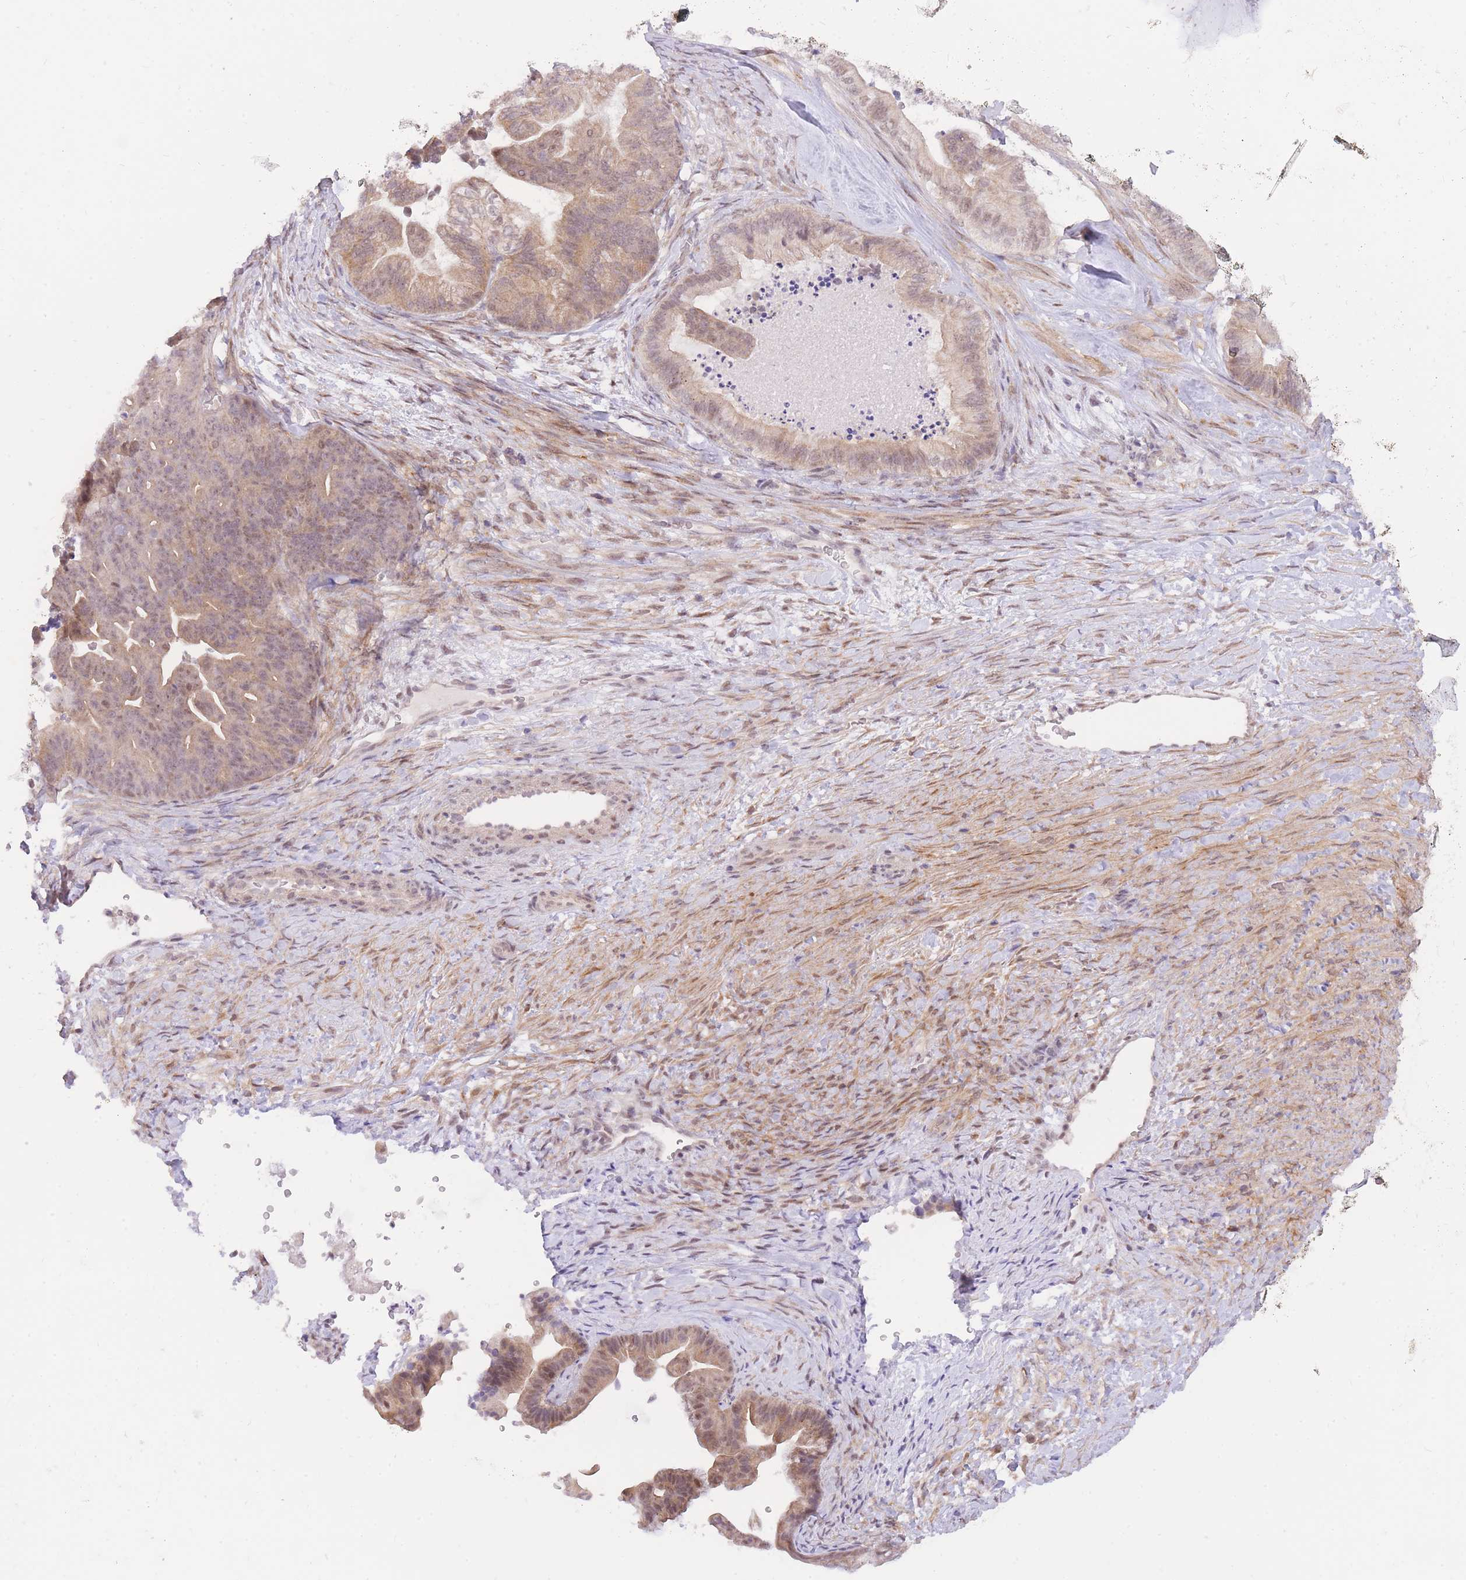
{"staining": {"intensity": "weak", "quantity": "25%-75%", "location": "cytoplasmic/membranous,nuclear"}, "tissue": "ovarian cancer", "cell_type": "Tumor cells", "image_type": "cancer", "snomed": [{"axis": "morphology", "description": "Cystadenocarcinoma, mucinous, NOS"}, {"axis": "topography", "description": "Ovary"}], "caption": "Immunohistochemical staining of human ovarian cancer exhibits low levels of weak cytoplasmic/membranous and nuclear protein expression in approximately 25%-75% of tumor cells.", "gene": "MINDY2", "patient": {"sex": "female", "age": 67}}